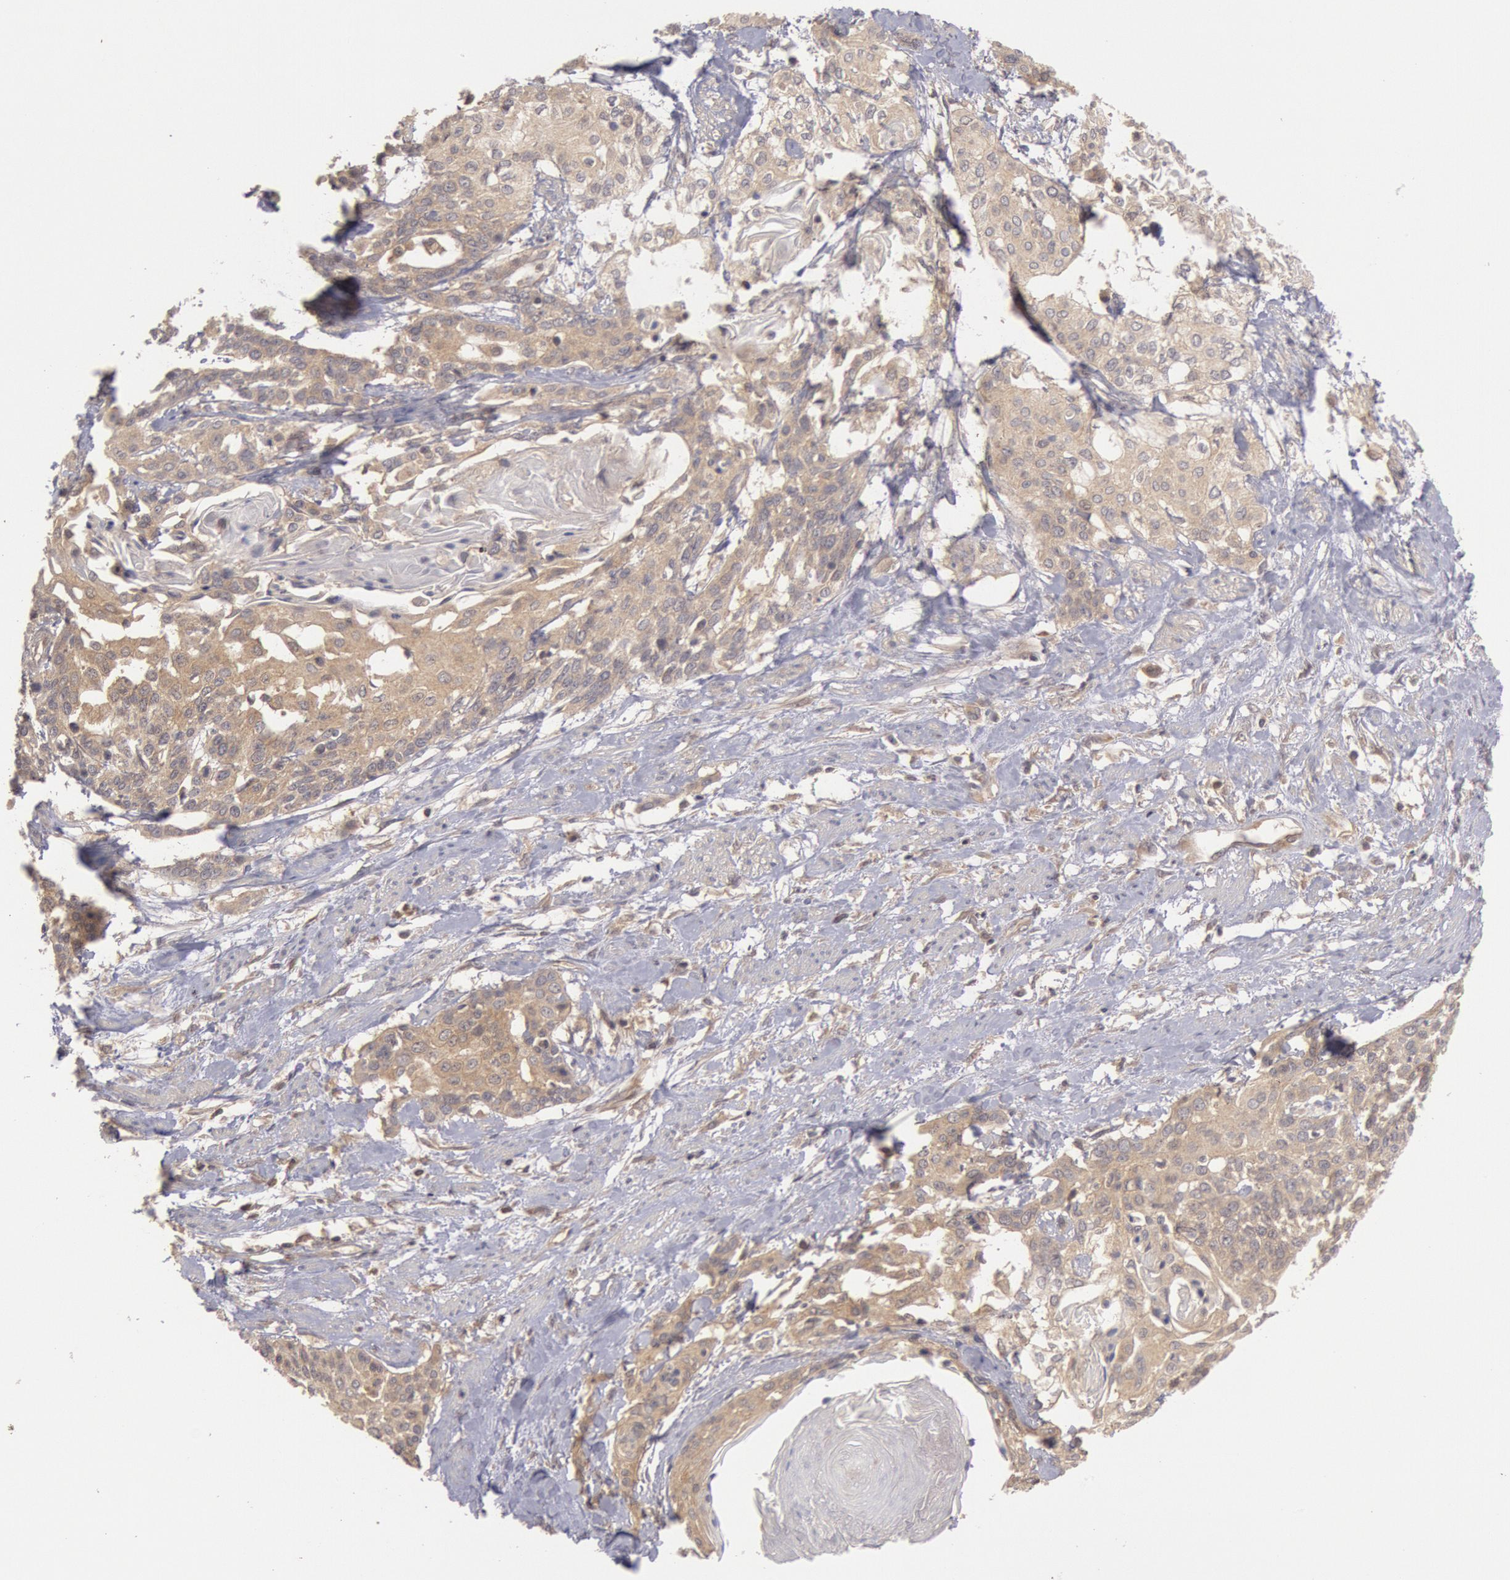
{"staining": {"intensity": "weak", "quantity": ">75%", "location": "cytoplasmic/membranous"}, "tissue": "cervical cancer", "cell_type": "Tumor cells", "image_type": "cancer", "snomed": [{"axis": "morphology", "description": "Squamous cell carcinoma, NOS"}, {"axis": "topography", "description": "Cervix"}], "caption": "Cervical squamous cell carcinoma was stained to show a protein in brown. There is low levels of weak cytoplasmic/membranous positivity in approximately >75% of tumor cells.", "gene": "BRAF", "patient": {"sex": "female", "age": 57}}